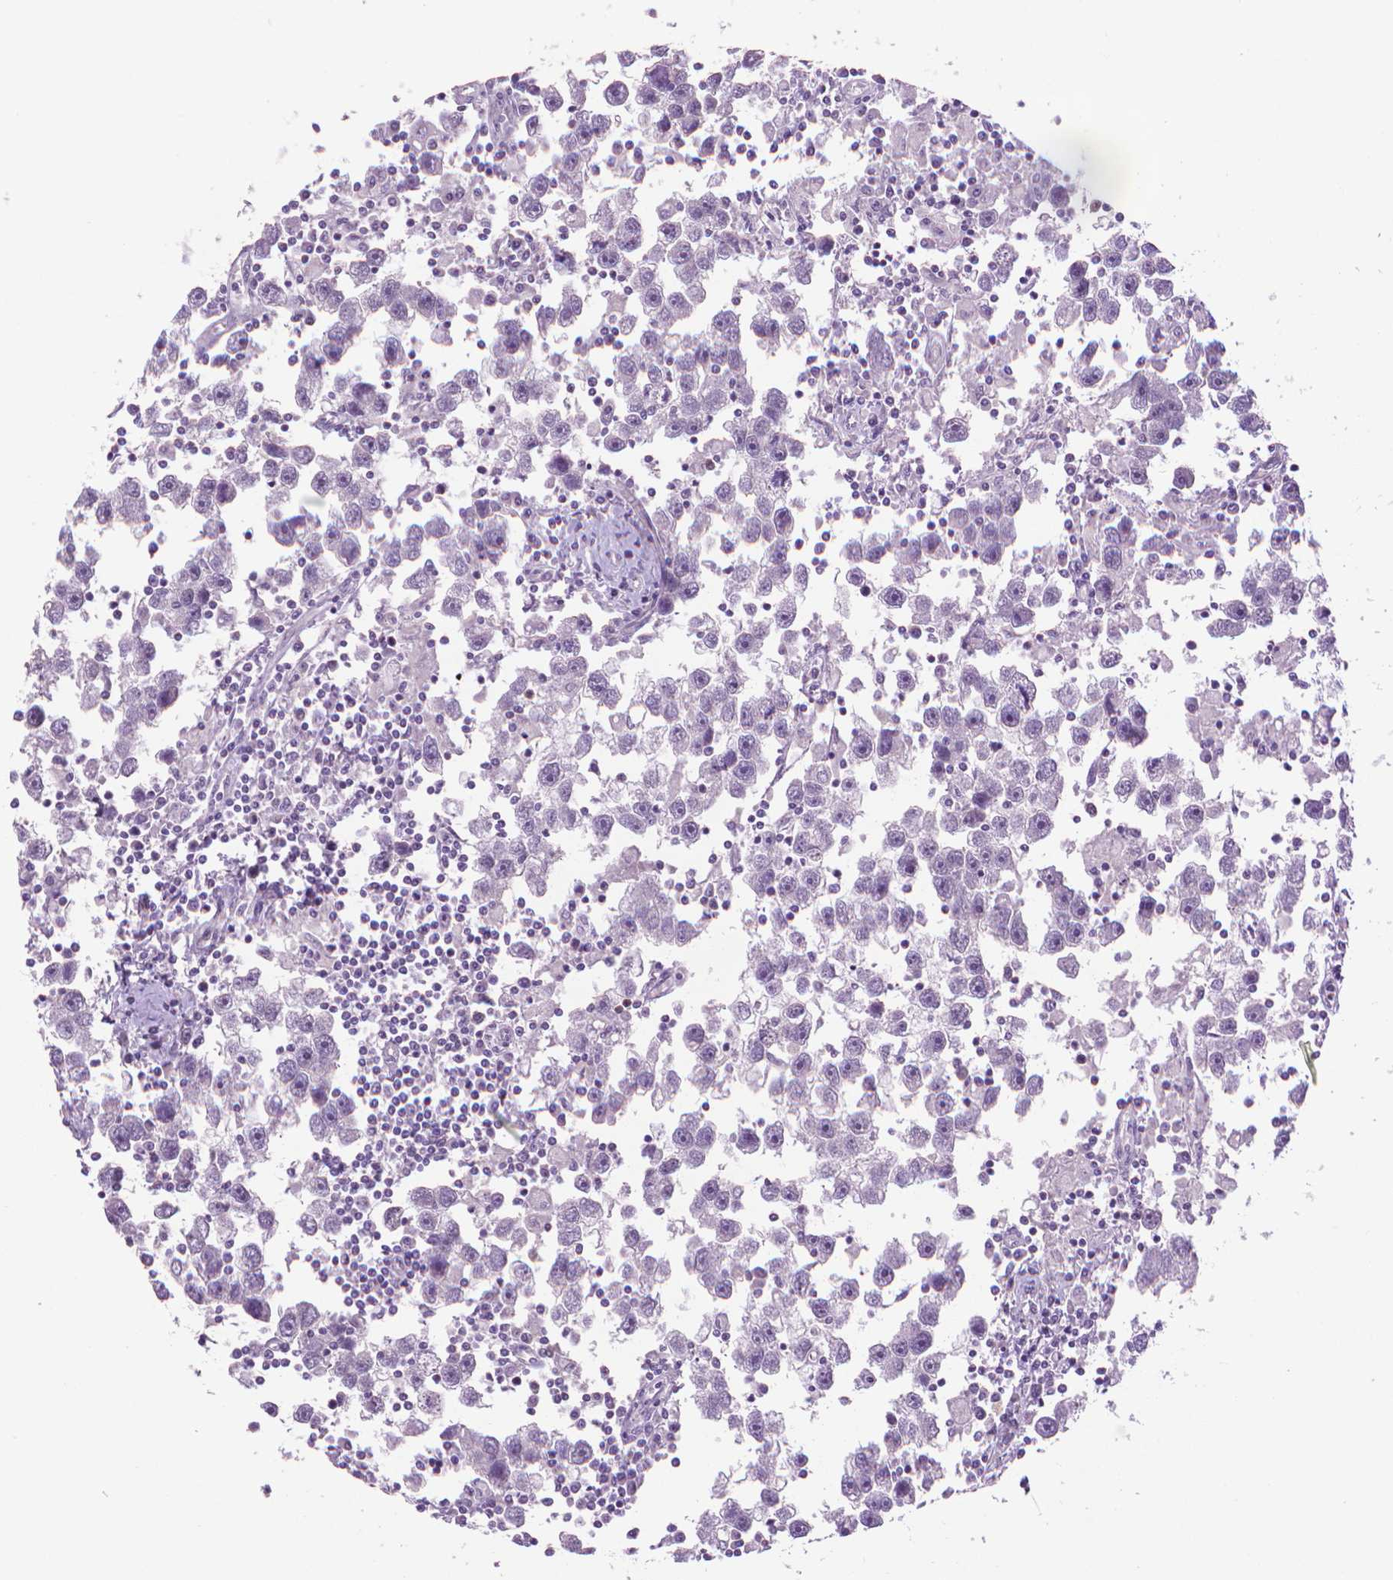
{"staining": {"intensity": "negative", "quantity": "none", "location": "none"}, "tissue": "testis cancer", "cell_type": "Tumor cells", "image_type": "cancer", "snomed": [{"axis": "morphology", "description": "Seminoma, NOS"}, {"axis": "topography", "description": "Testis"}], "caption": "Immunohistochemistry (IHC) image of human testis seminoma stained for a protein (brown), which reveals no positivity in tumor cells.", "gene": "CDKN2D", "patient": {"sex": "male", "age": 30}}